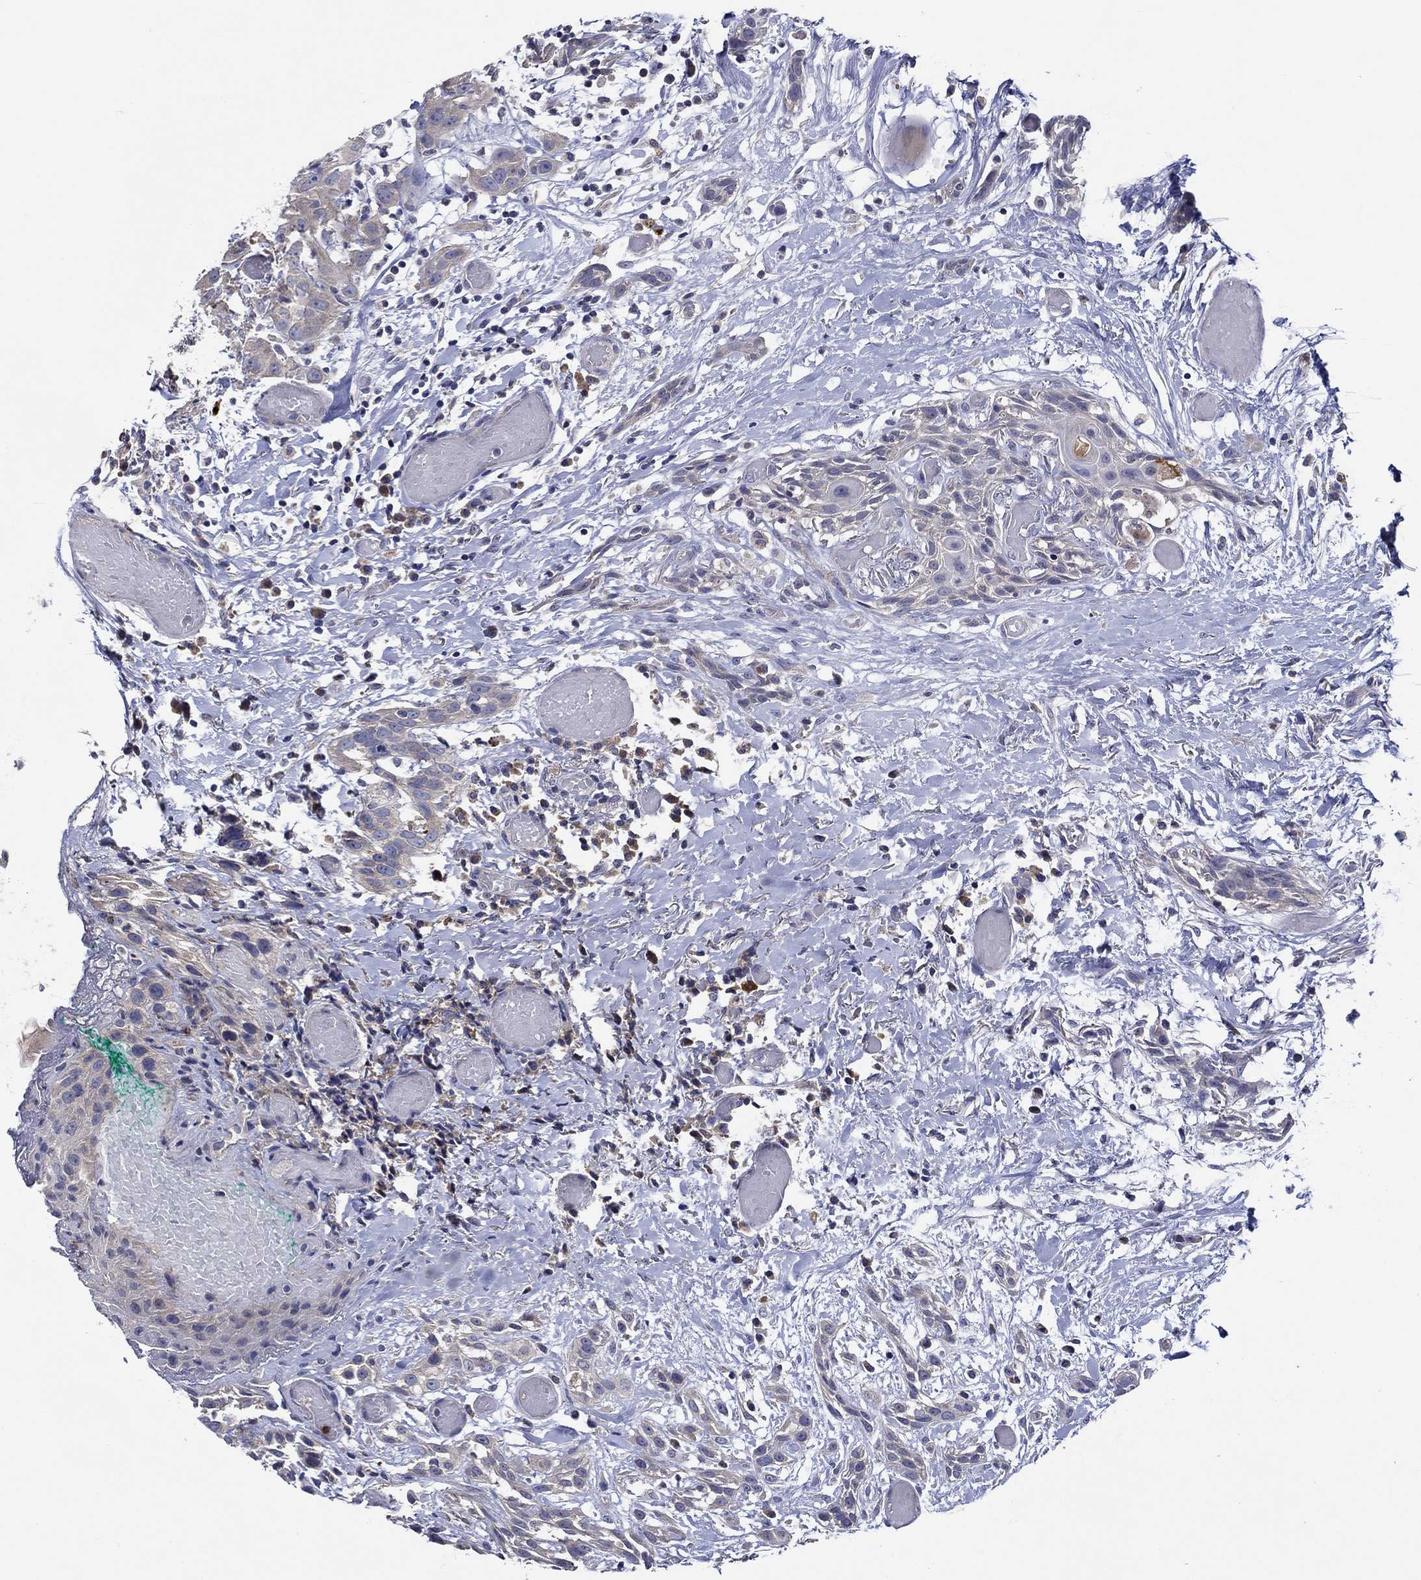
{"staining": {"intensity": "weak", "quantity": "<25%", "location": "cytoplasmic/membranous"}, "tissue": "head and neck cancer", "cell_type": "Tumor cells", "image_type": "cancer", "snomed": [{"axis": "morphology", "description": "Normal tissue, NOS"}, {"axis": "morphology", "description": "Squamous cell carcinoma, NOS"}, {"axis": "topography", "description": "Oral tissue"}, {"axis": "topography", "description": "Salivary gland"}, {"axis": "topography", "description": "Head-Neck"}], "caption": "This image is of squamous cell carcinoma (head and neck) stained with immunohistochemistry to label a protein in brown with the nuclei are counter-stained blue. There is no expression in tumor cells. (Brightfield microscopy of DAB (3,3'-diaminobenzidine) immunohistochemistry at high magnification).", "gene": "CHIT1", "patient": {"sex": "female", "age": 62}}